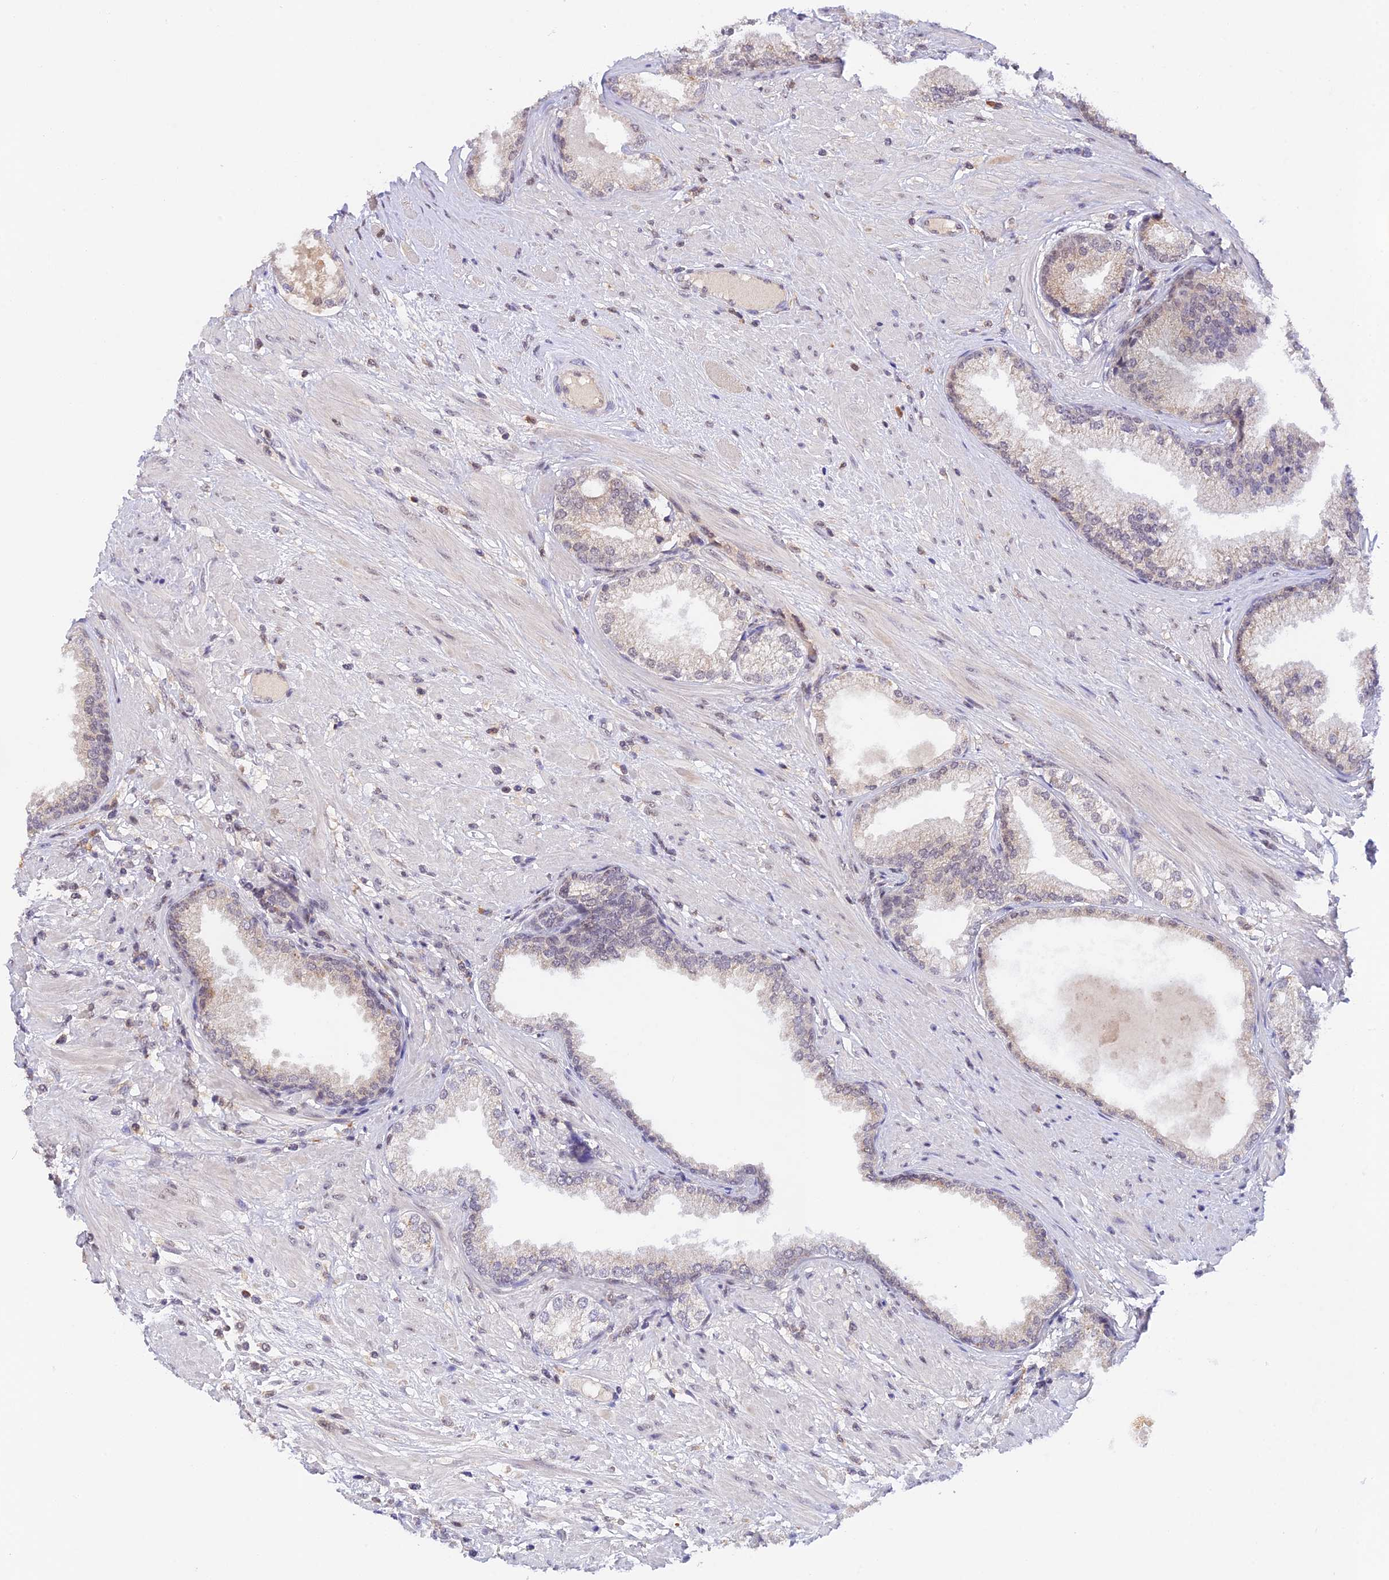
{"staining": {"intensity": "negative", "quantity": "none", "location": "none"}, "tissue": "prostate cancer", "cell_type": "Tumor cells", "image_type": "cancer", "snomed": [{"axis": "morphology", "description": "Adenocarcinoma, High grade"}, {"axis": "topography", "description": "Prostate"}], "caption": "Tumor cells show no significant protein staining in prostate cancer.", "gene": "PEX16", "patient": {"sex": "male", "age": 71}}